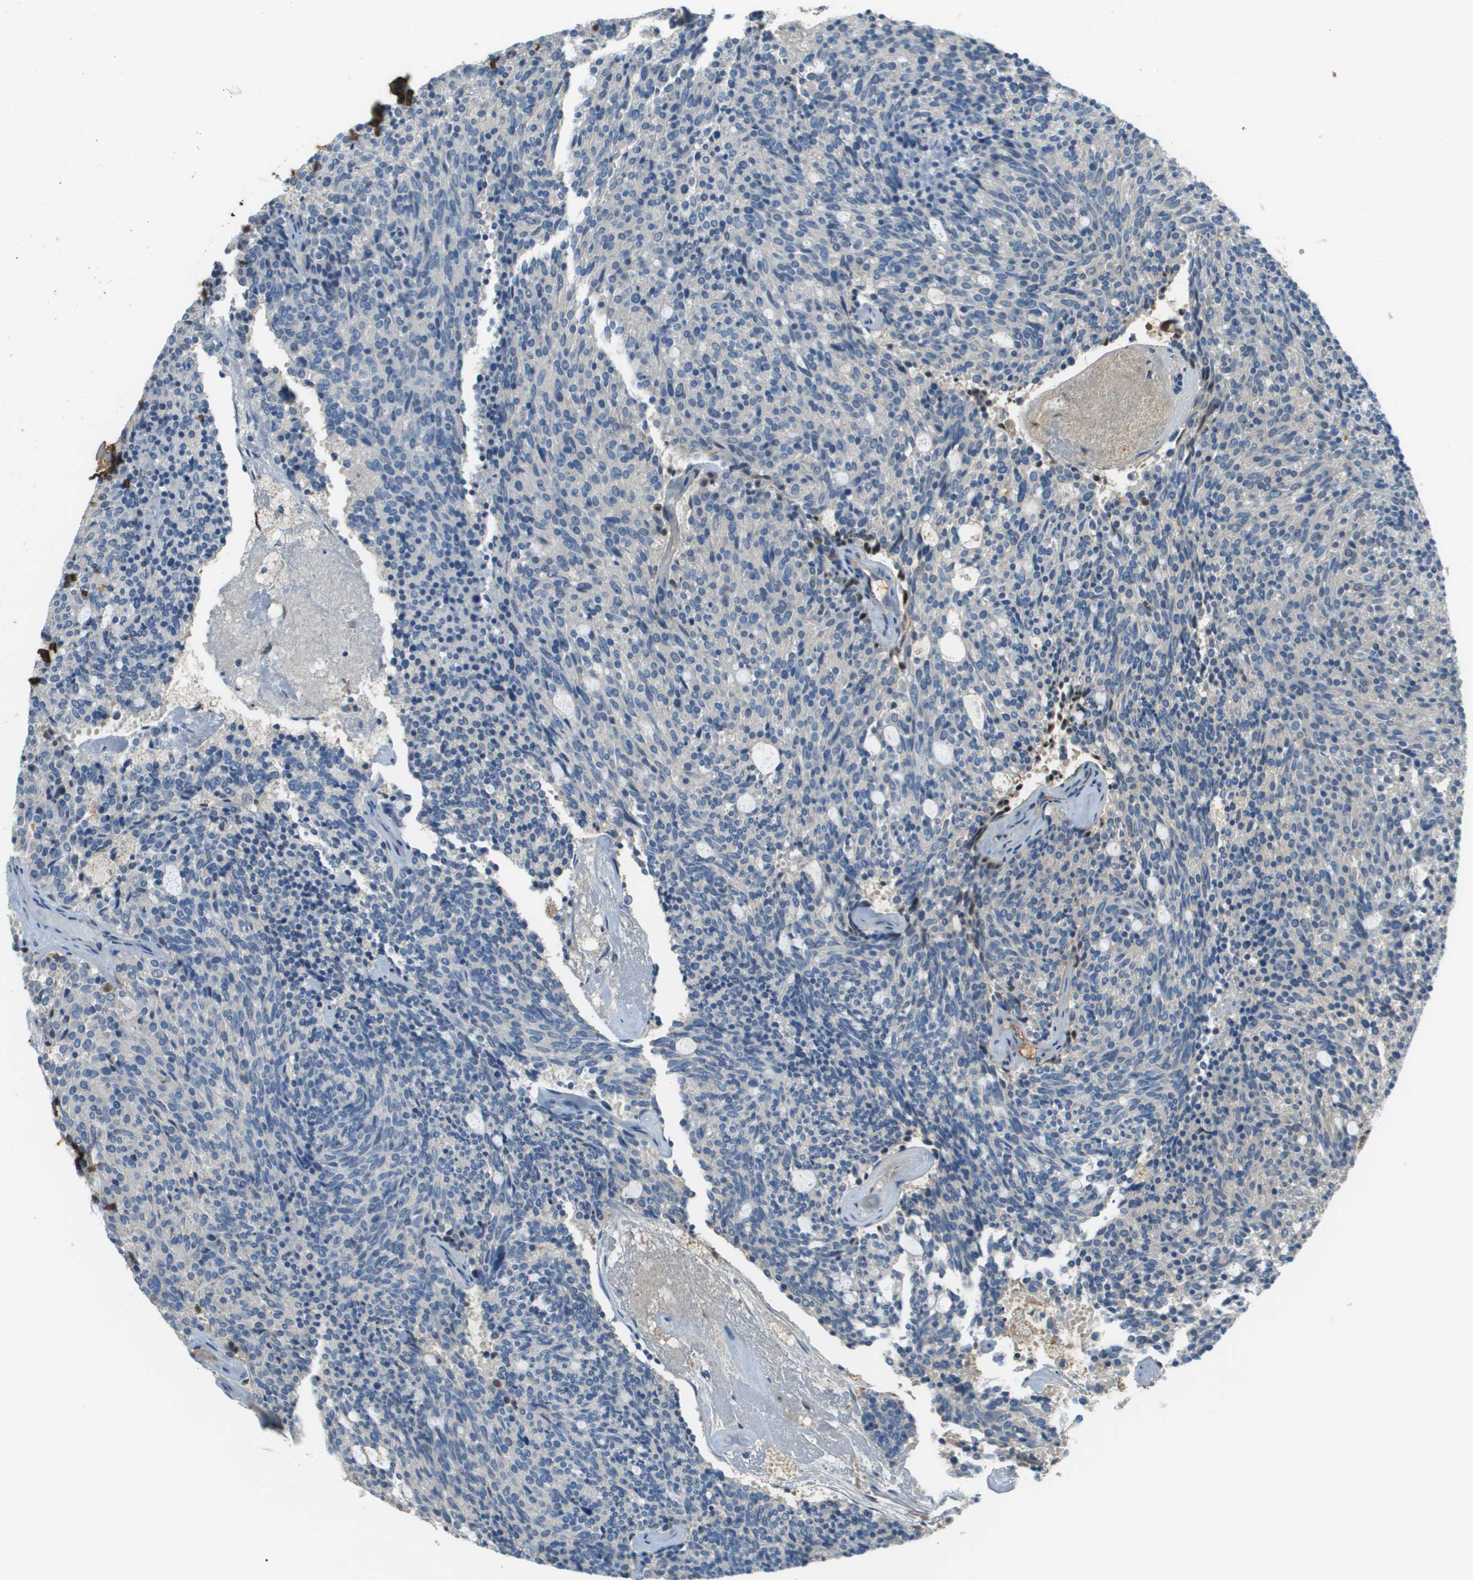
{"staining": {"intensity": "negative", "quantity": "none", "location": "none"}, "tissue": "carcinoid", "cell_type": "Tumor cells", "image_type": "cancer", "snomed": [{"axis": "morphology", "description": "Carcinoid, malignant, NOS"}, {"axis": "topography", "description": "Pancreas"}], "caption": "Carcinoid was stained to show a protein in brown. There is no significant positivity in tumor cells. (DAB immunohistochemistry, high magnification).", "gene": "DCN", "patient": {"sex": "female", "age": 54}}